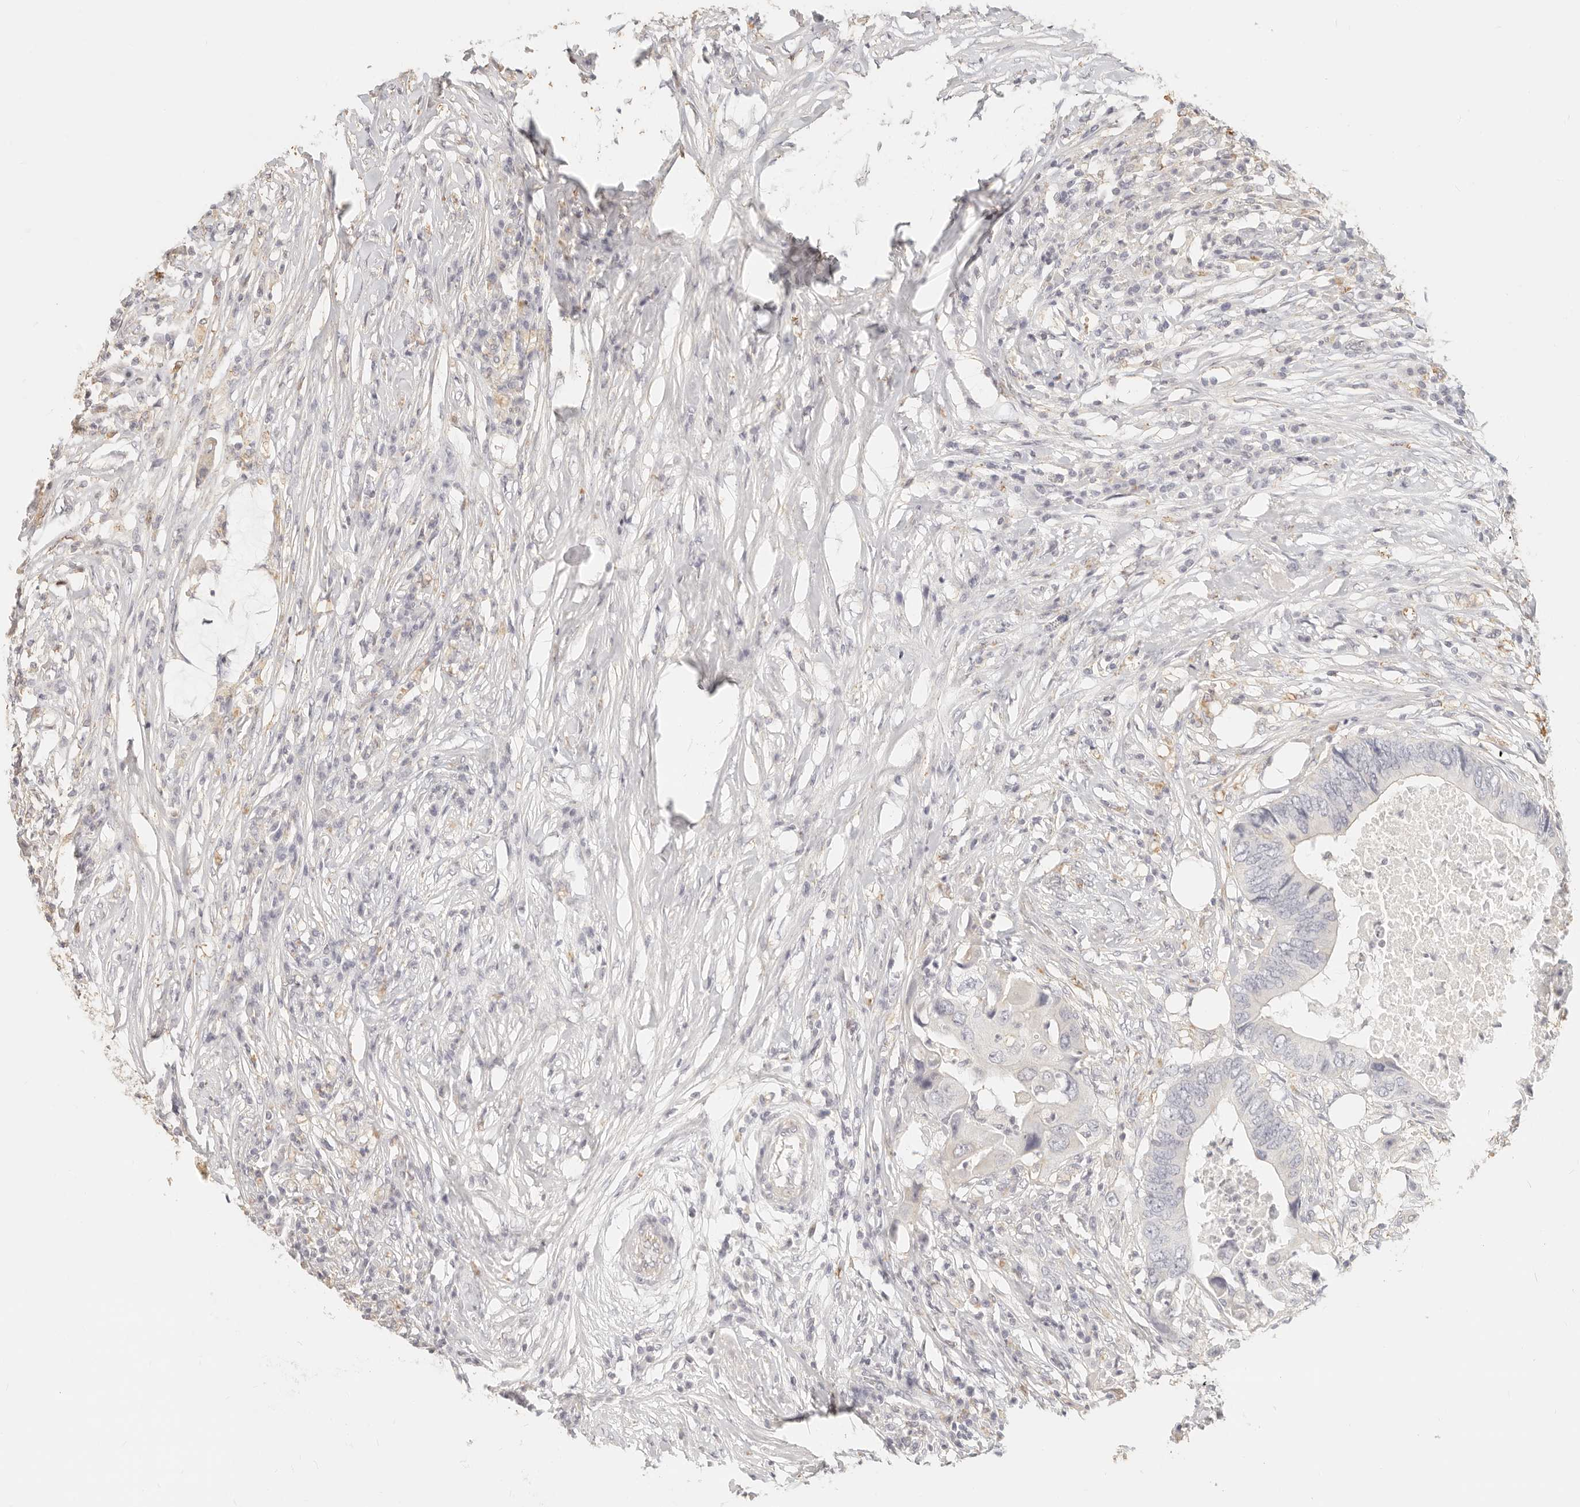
{"staining": {"intensity": "negative", "quantity": "none", "location": "none"}, "tissue": "colorectal cancer", "cell_type": "Tumor cells", "image_type": "cancer", "snomed": [{"axis": "morphology", "description": "Adenocarcinoma, NOS"}, {"axis": "topography", "description": "Colon"}], "caption": "DAB (3,3'-diaminobenzidine) immunohistochemical staining of human colorectal cancer displays no significant staining in tumor cells. (DAB IHC with hematoxylin counter stain).", "gene": "CNMD", "patient": {"sex": "male", "age": 71}}